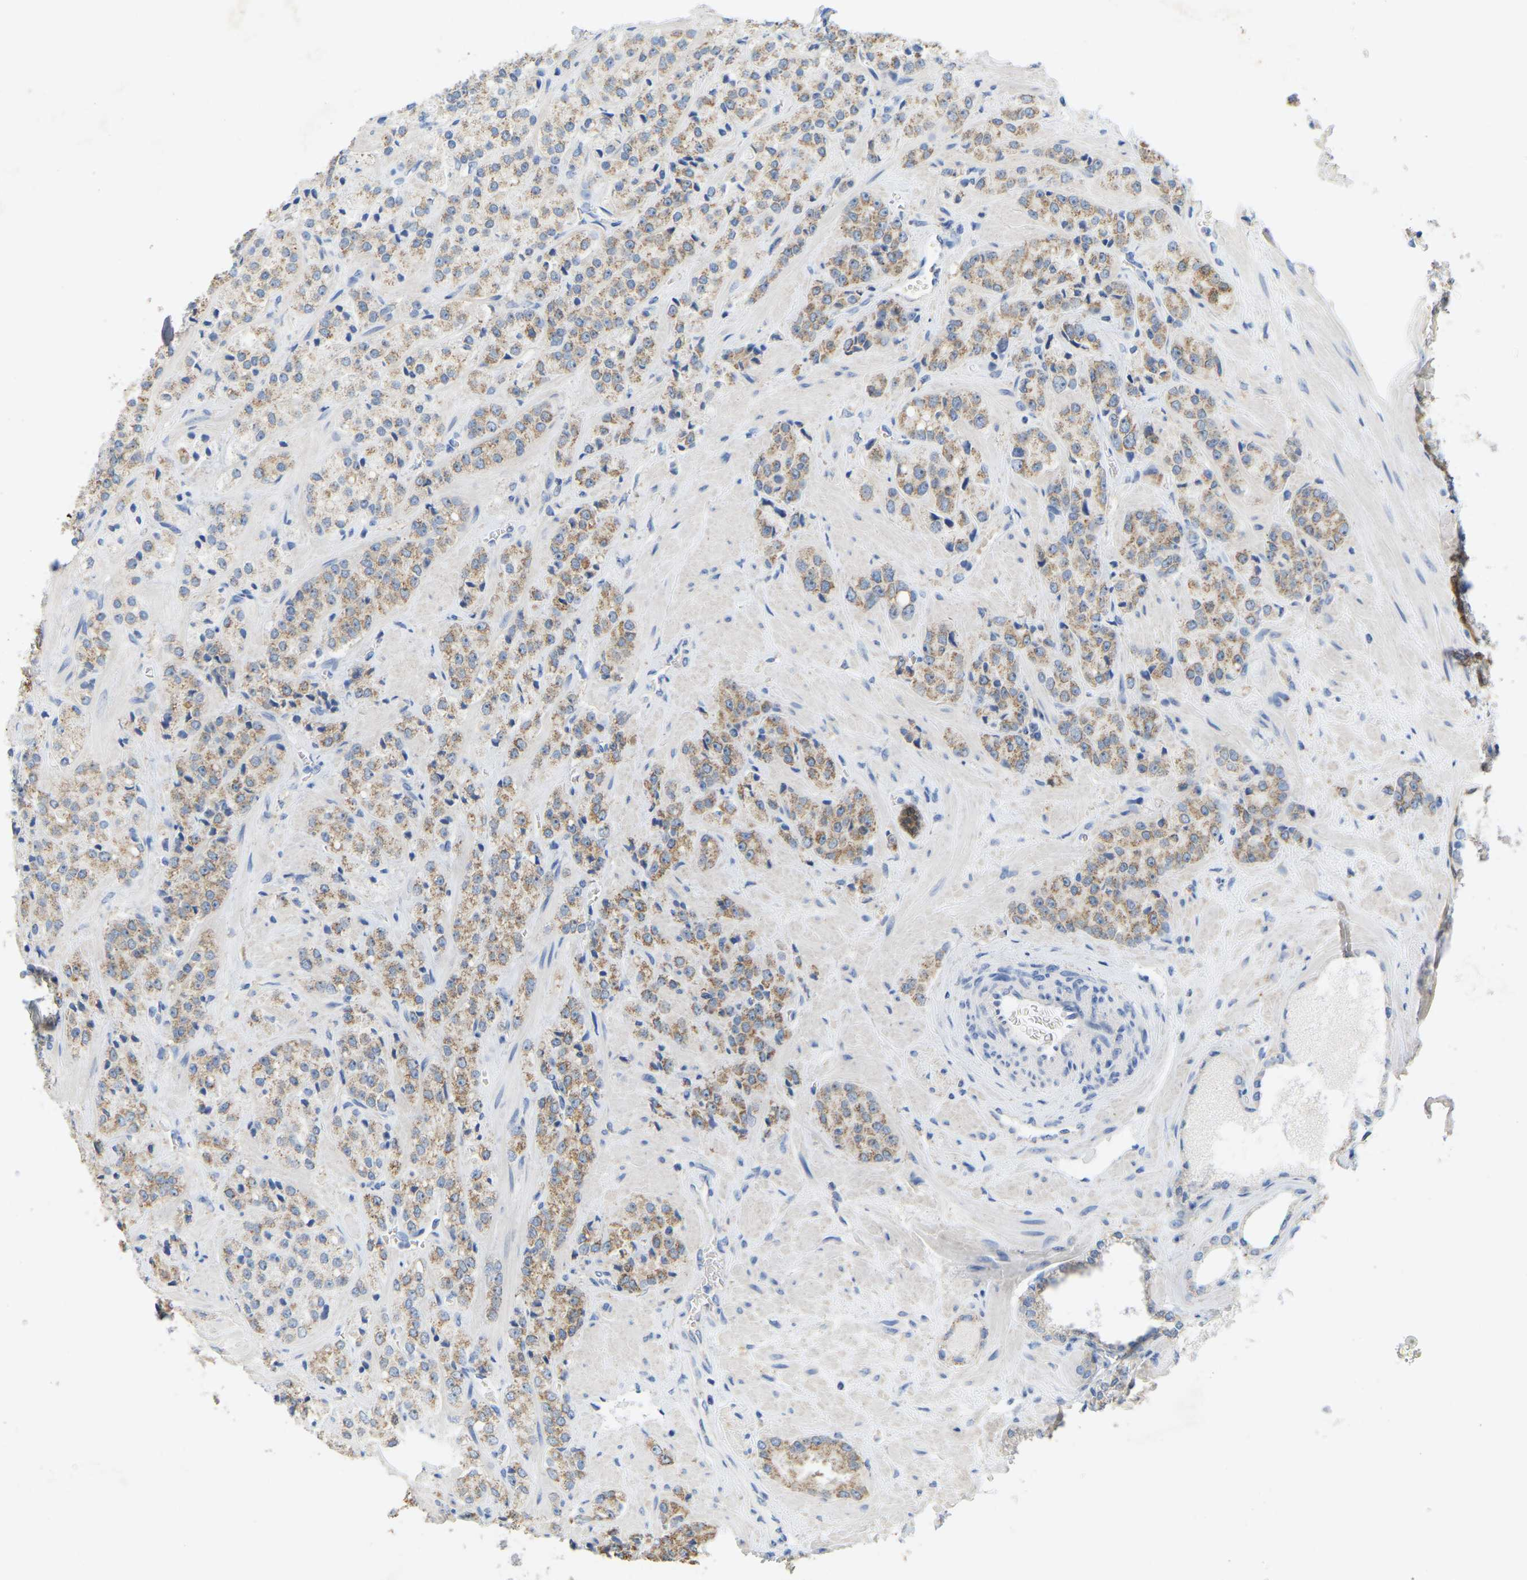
{"staining": {"intensity": "moderate", "quantity": ">75%", "location": "cytoplasmic/membranous"}, "tissue": "prostate cancer", "cell_type": "Tumor cells", "image_type": "cancer", "snomed": [{"axis": "morphology", "description": "Adenocarcinoma, High grade"}, {"axis": "topography", "description": "Prostate"}], "caption": "High-grade adenocarcinoma (prostate) stained with a brown dye exhibits moderate cytoplasmic/membranous positive staining in approximately >75% of tumor cells.", "gene": "SERPINB5", "patient": {"sex": "male", "age": 64}}